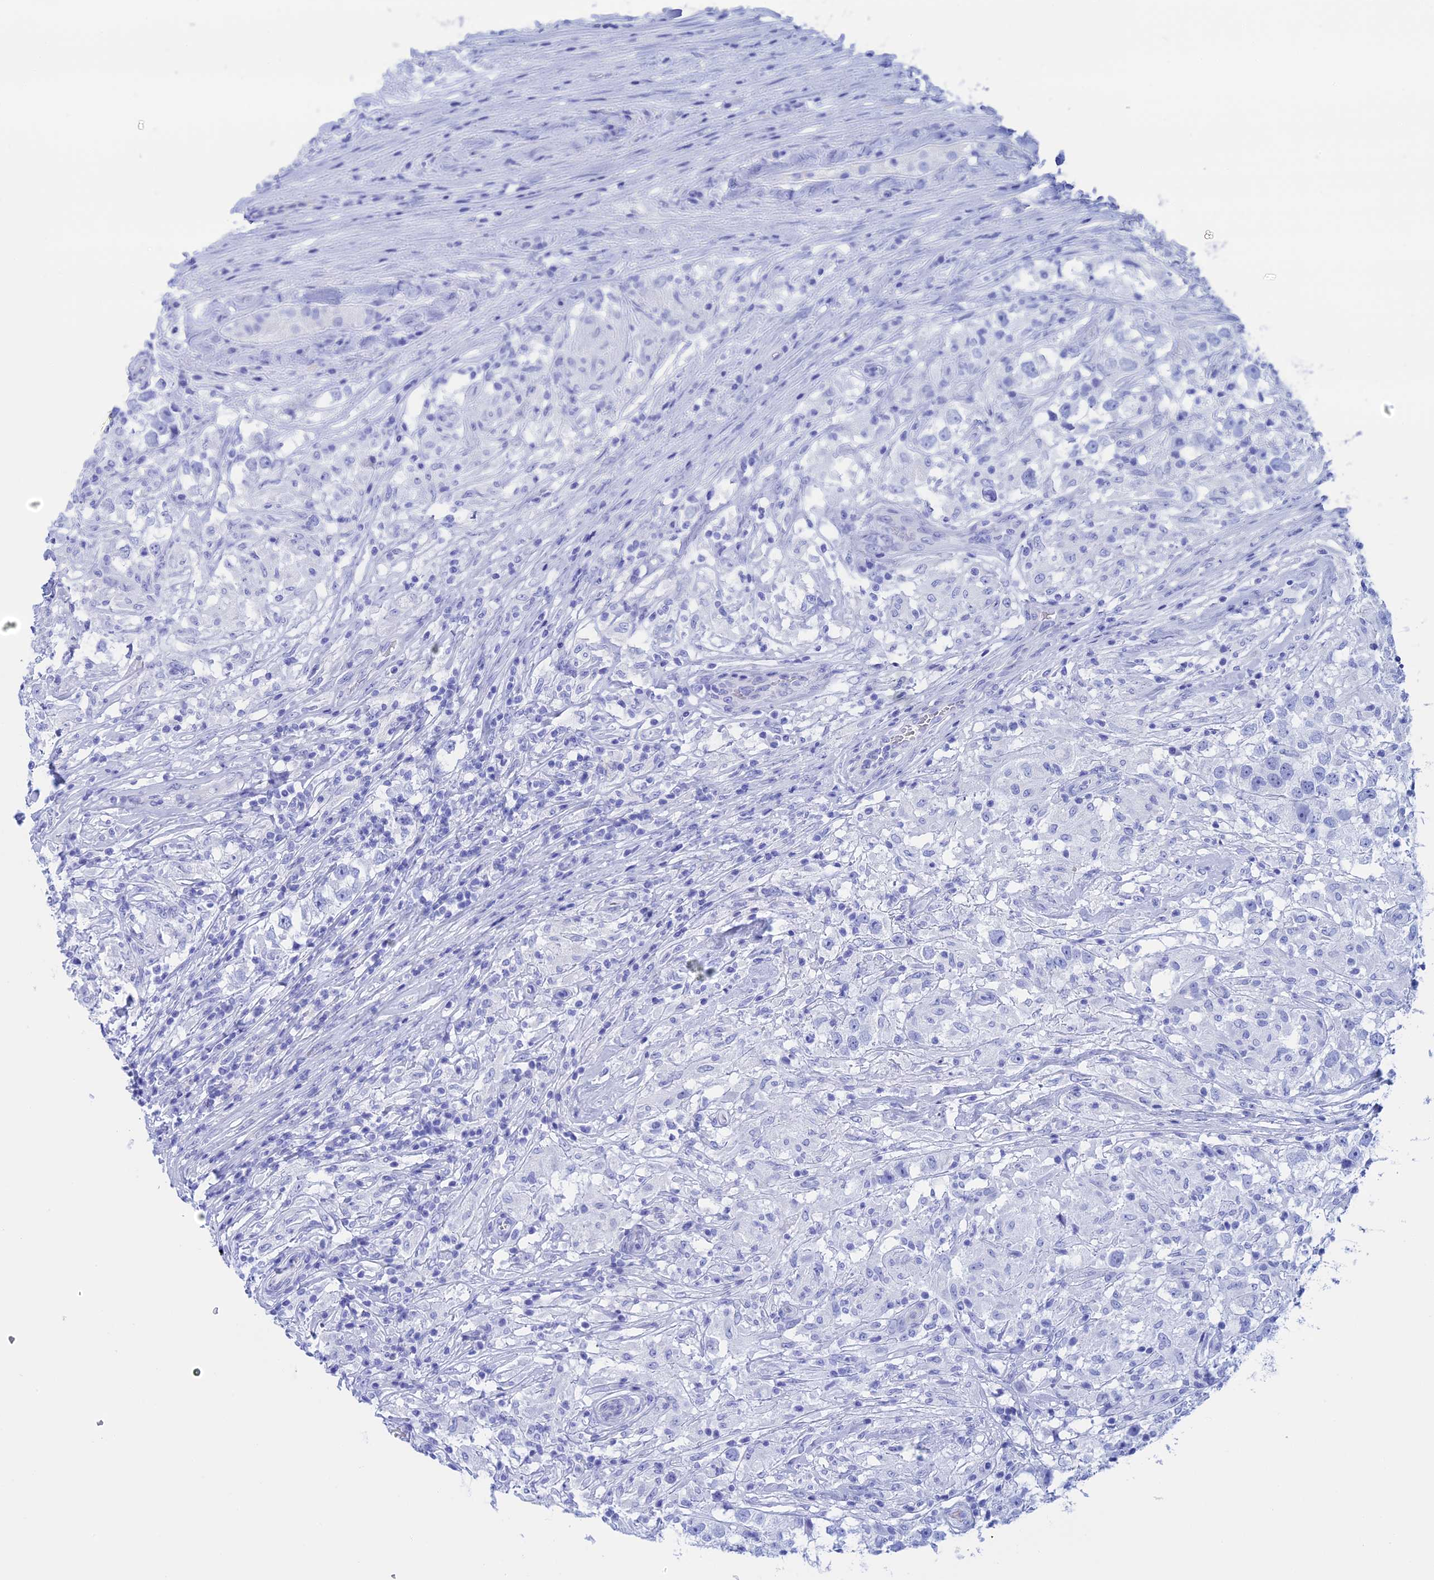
{"staining": {"intensity": "negative", "quantity": "none", "location": "none"}, "tissue": "testis cancer", "cell_type": "Tumor cells", "image_type": "cancer", "snomed": [{"axis": "morphology", "description": "Seminoma, NOS"}, {"axis": "topography", "description": "Testis"}], "caption": "This is an IHC image of testis cancer (seminoma). There is no positivity in tumor cells.", "gene": "TEX101", "patient": {"sex": "male", "age": 46}}